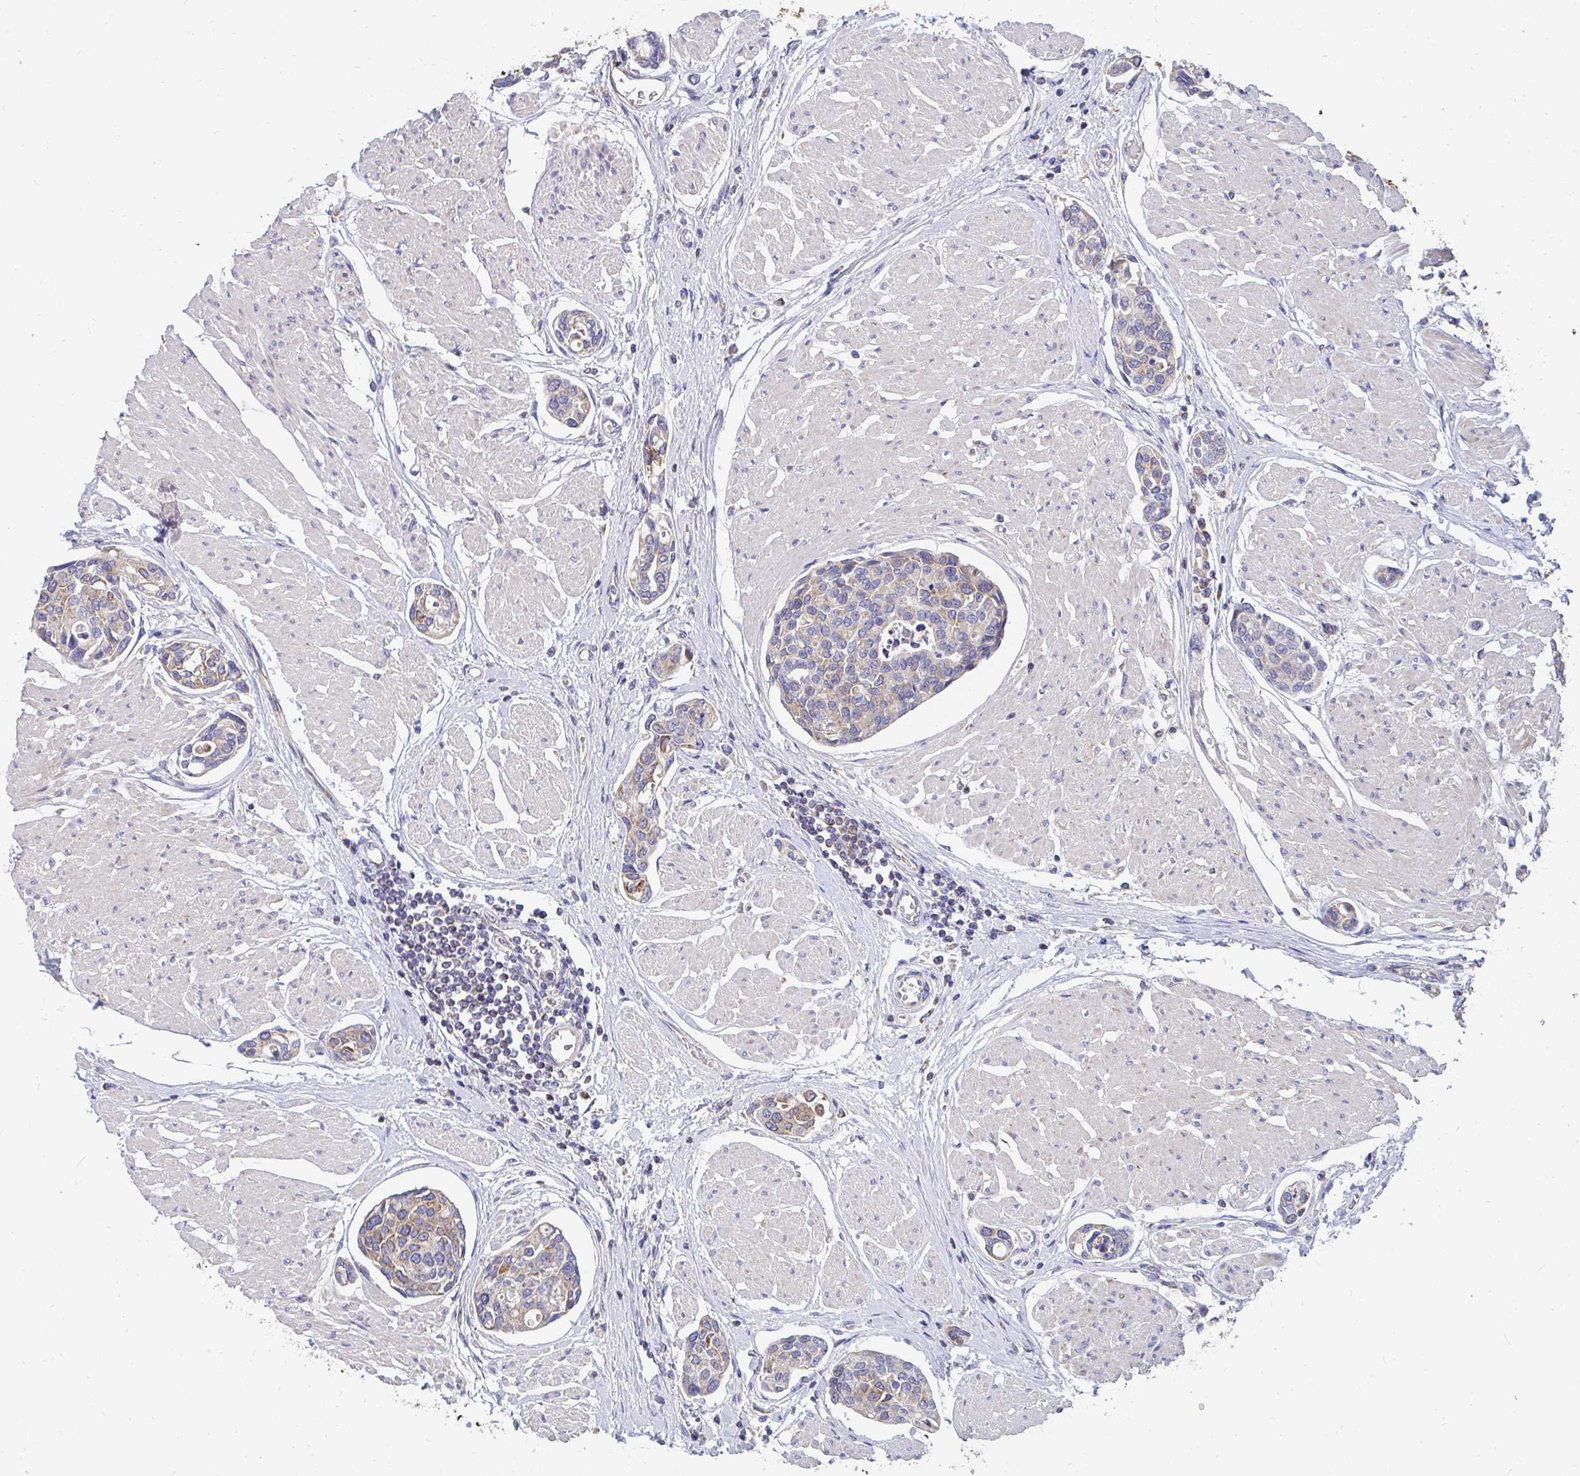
{"staining": {"intensity": "weak", "quantity": ">75%", "location": "cytoplasmic/membranous"}, "tissue": "urothelial cancer", "cell_type": "Tumor cells", "image_type": "cancer", "snomed": [{"axis": "morphology", "description": "Urothelial carcinoma, High grade"}, {"axis": "topography", "description": "Urinary bladder"}], "caption": "Protein expression analysis of human urothelial cancer reveals weak cytoplasmic/membranous positivity in about >75% of tumor cells.", "gene": "PC", "patient": {"sex": "male", "age": 78}}